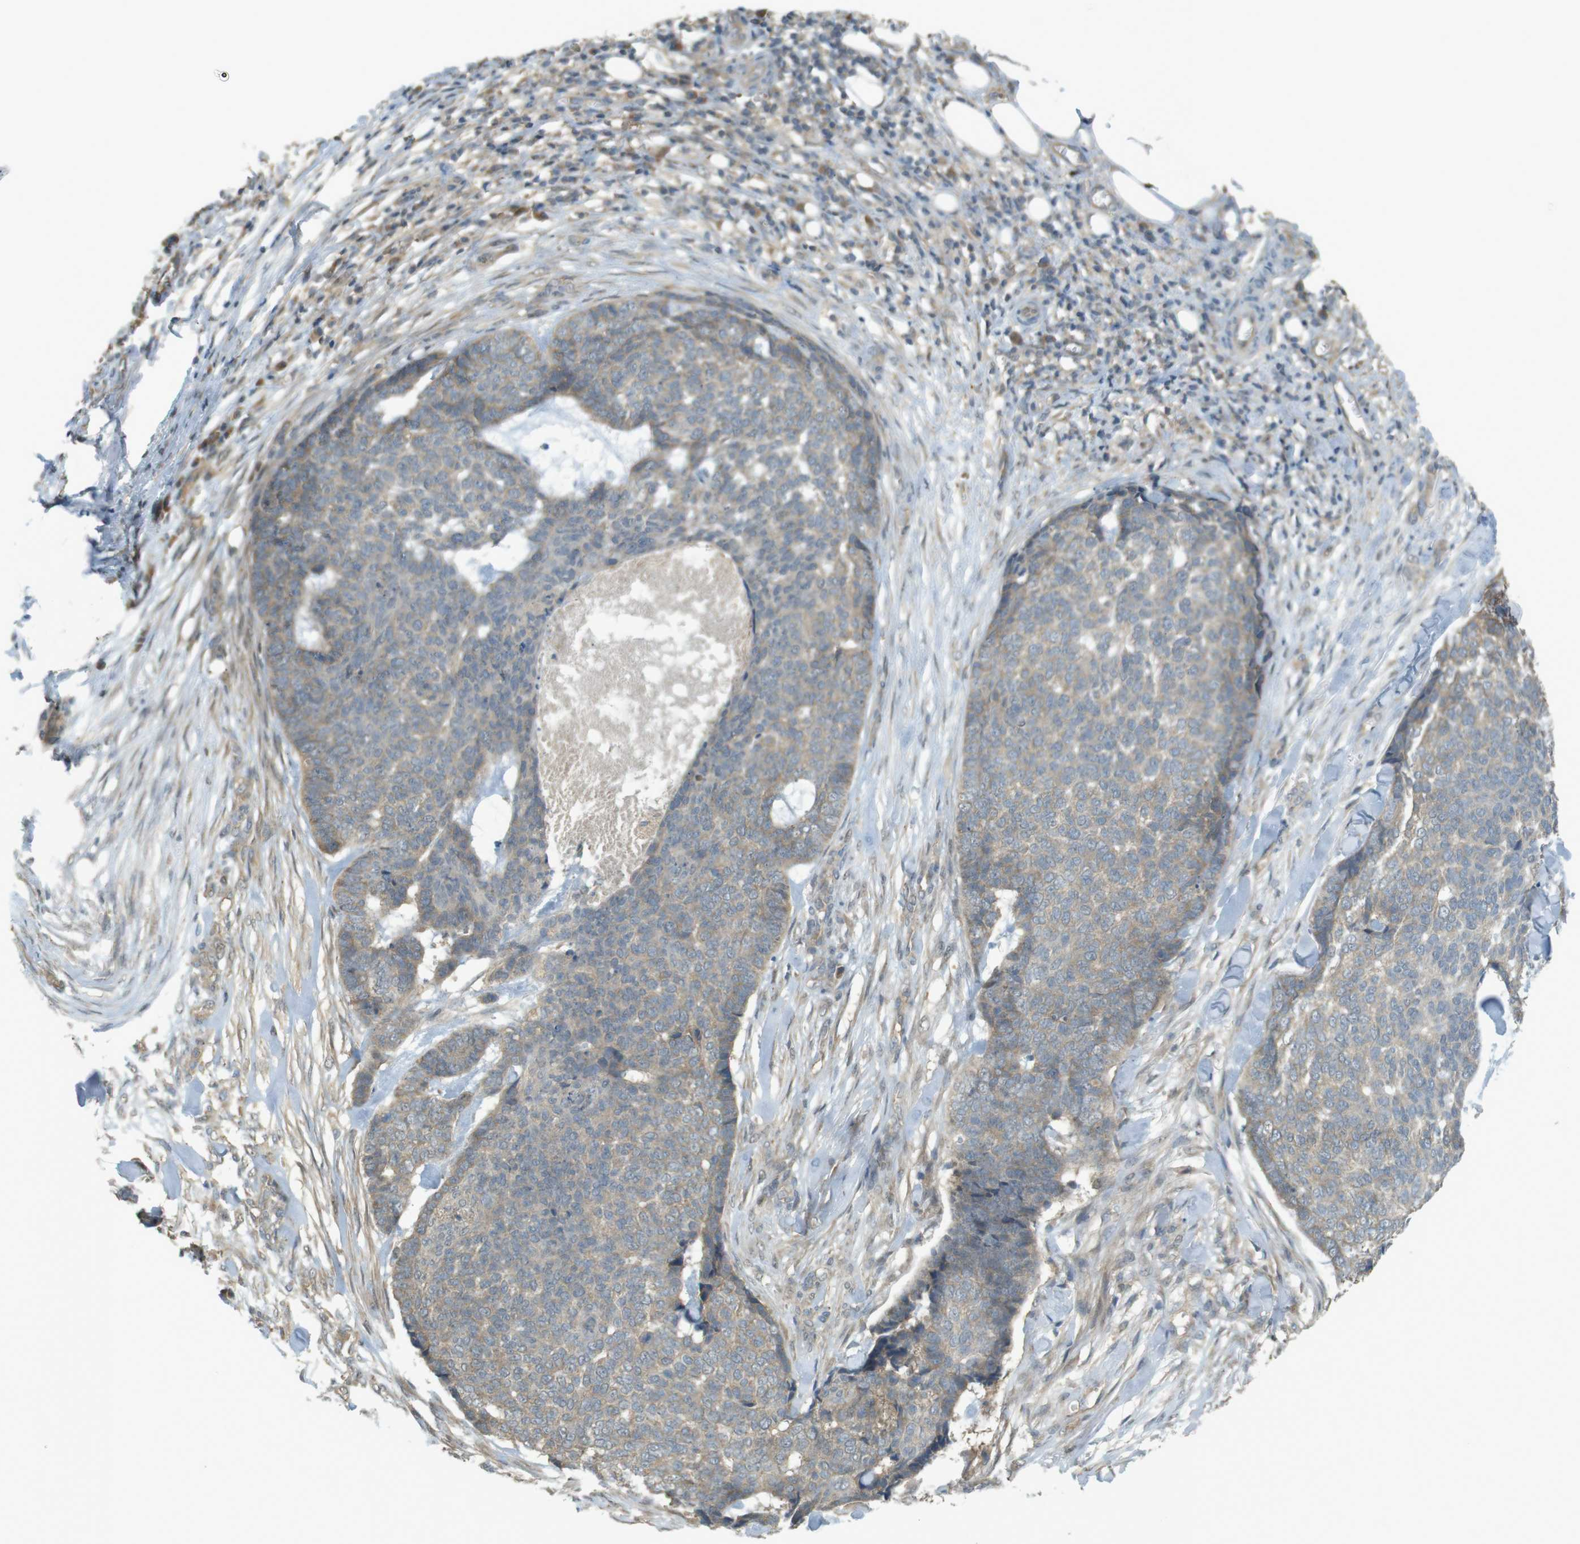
{"staining": {"intensity": "weak", "quantity": "<25%", "location": "cytoplasmic/membranous"}, "tissue": "skin cancer", "cell_type": "Tumor cells", "image_type": "cancer", "snomed": [{"axis": "morphology", "description": "Basal cell carcinoma"}, {"axis": "topography", "description": "Skin"}], "caption": "DAB immunohistochemical staining of human skin cancer reveals no significant positivity in tumor cells. Nuclei are stained in blue.", "gene": "ZDHHC20", "patient": {"sex": "male", "age": 84}}